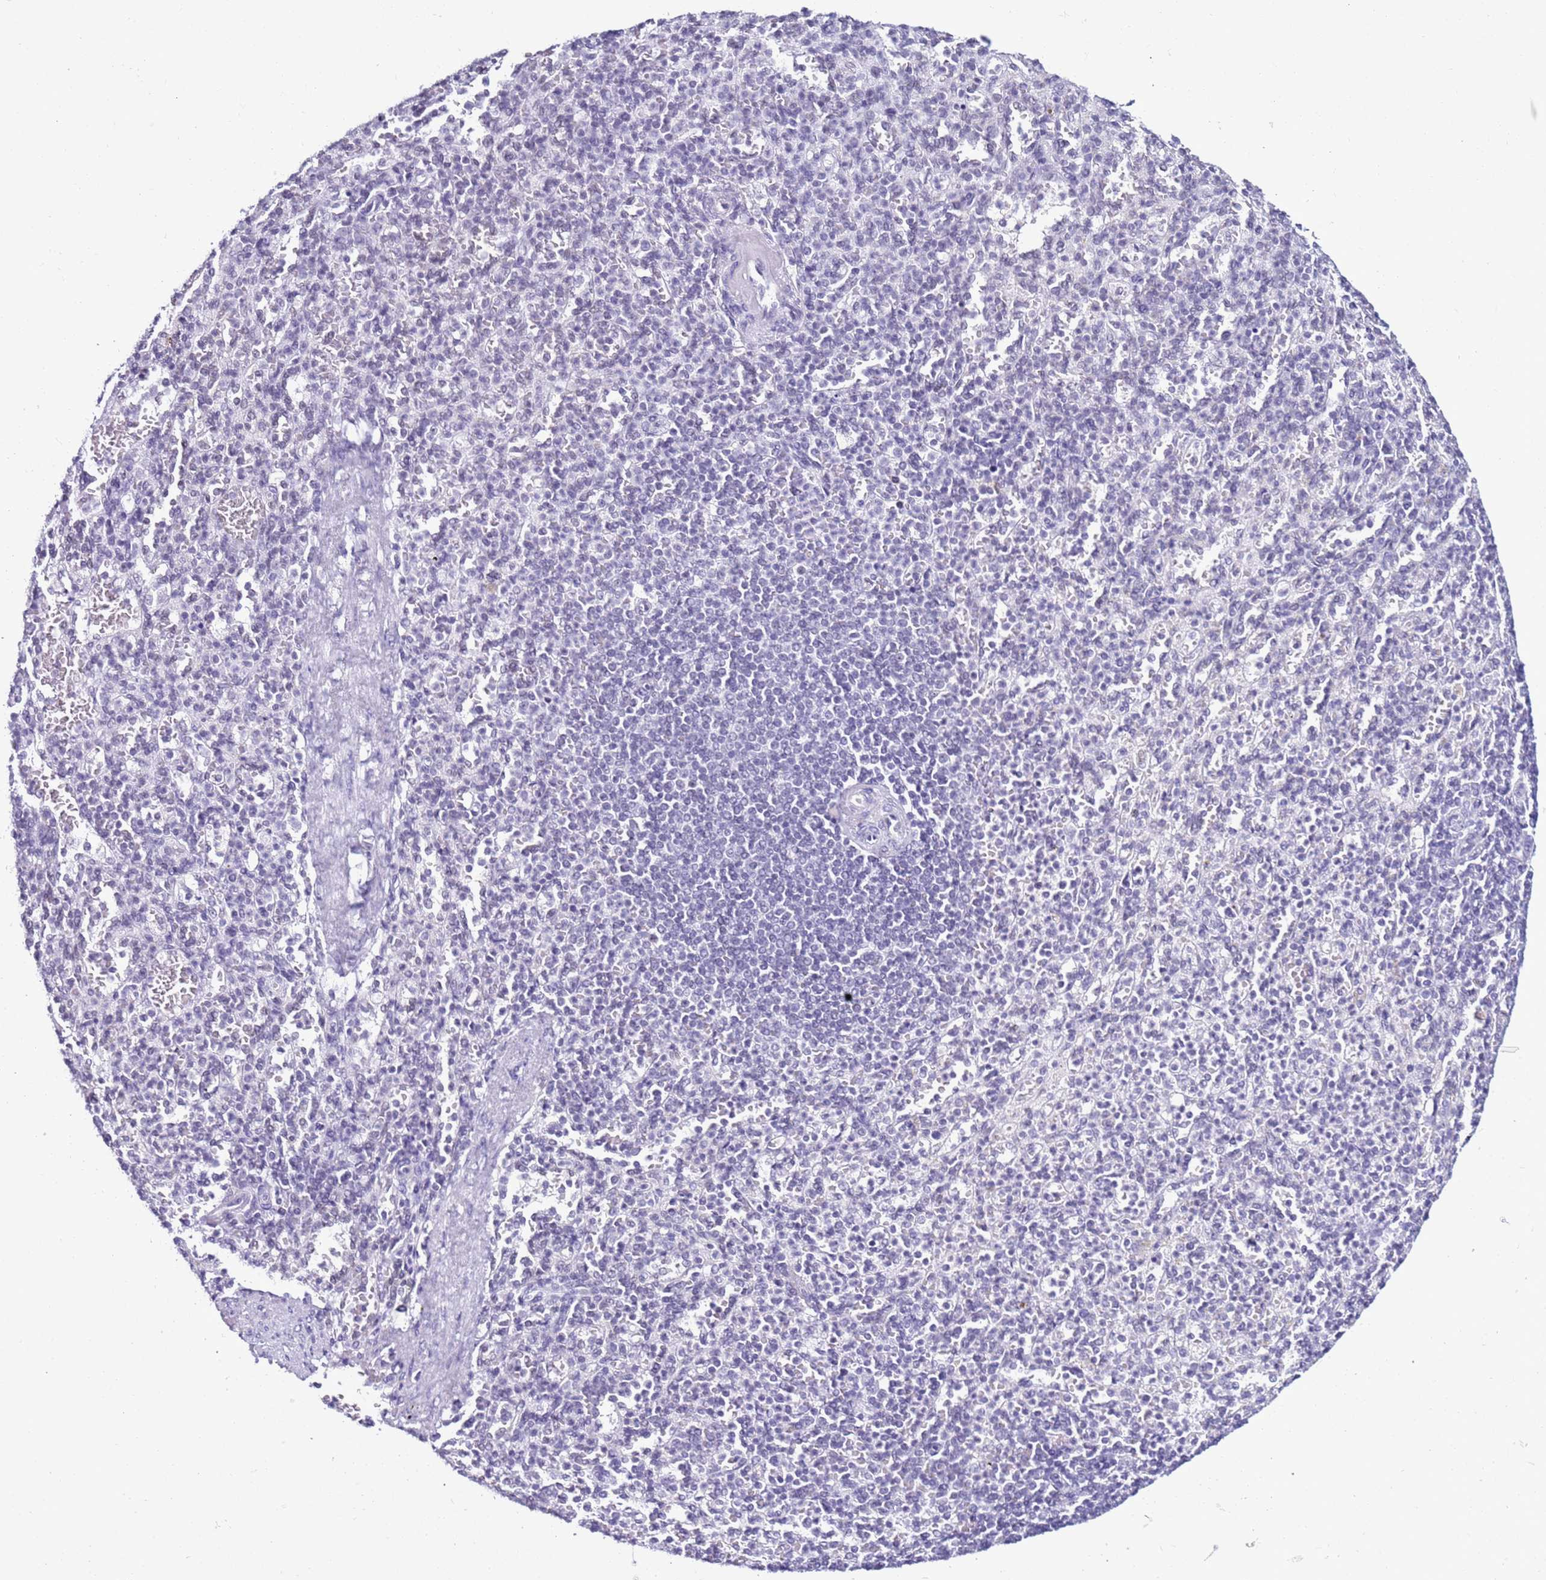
{"staining": {"intensity": "negative", "quantity": "none", "location": "none"}, "tissue": "spleen", "cell_type": "Cells in red pulp", "image_type": "normal", "snomed": [{"axis": "morphology", "description": "Normal tissue, NOS"}, {"axis": "topography", "description": "Spleen"}], "caption": "The immunohistochemistry (IHC) micrograph has no significant positivity in cells in red pulp of spleen.", "gene": "DHX15", "patient": {"sex": "female", "age": 74}}